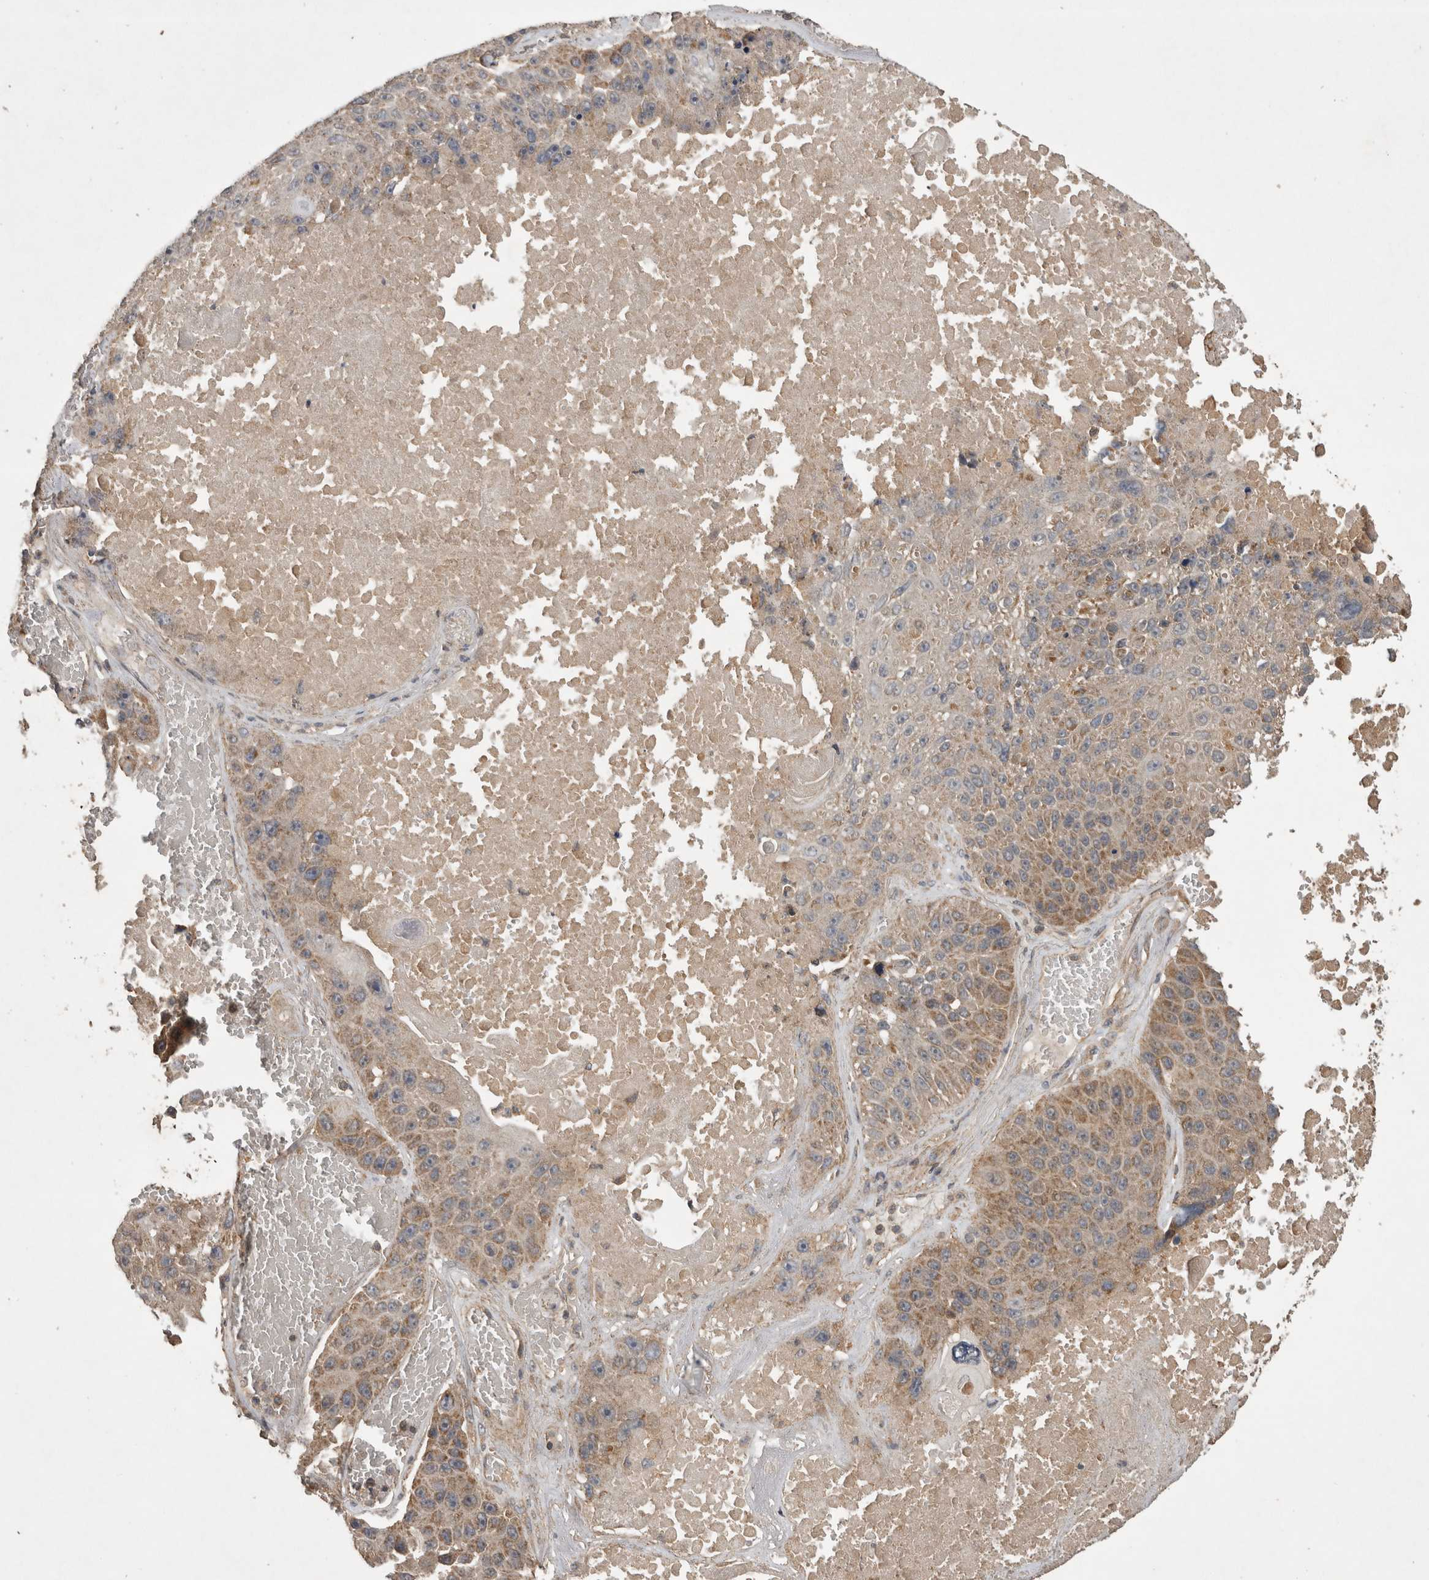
{"staining": {"intensity": "weak", "quantity": "25%-75%", "location": "cytoplasmic/membranous"}, "tissue": "lung cancer", "cell_type": "Tumor cells", "image_type": "cancer", "snomed": [{"axis": "morphology", "description": "Squamous cell carcinoma, NOS"}, {"axis": "topography", "description": "Lung"}], "caption": "A low amount of weak cytoplasmic/membranous positivity is present in about 25%-75% of tumor cells in lung squamous cell carcinoma tissue.", "gene": "TRMT61B", "patient": {"sex": "male", "age": 61}}